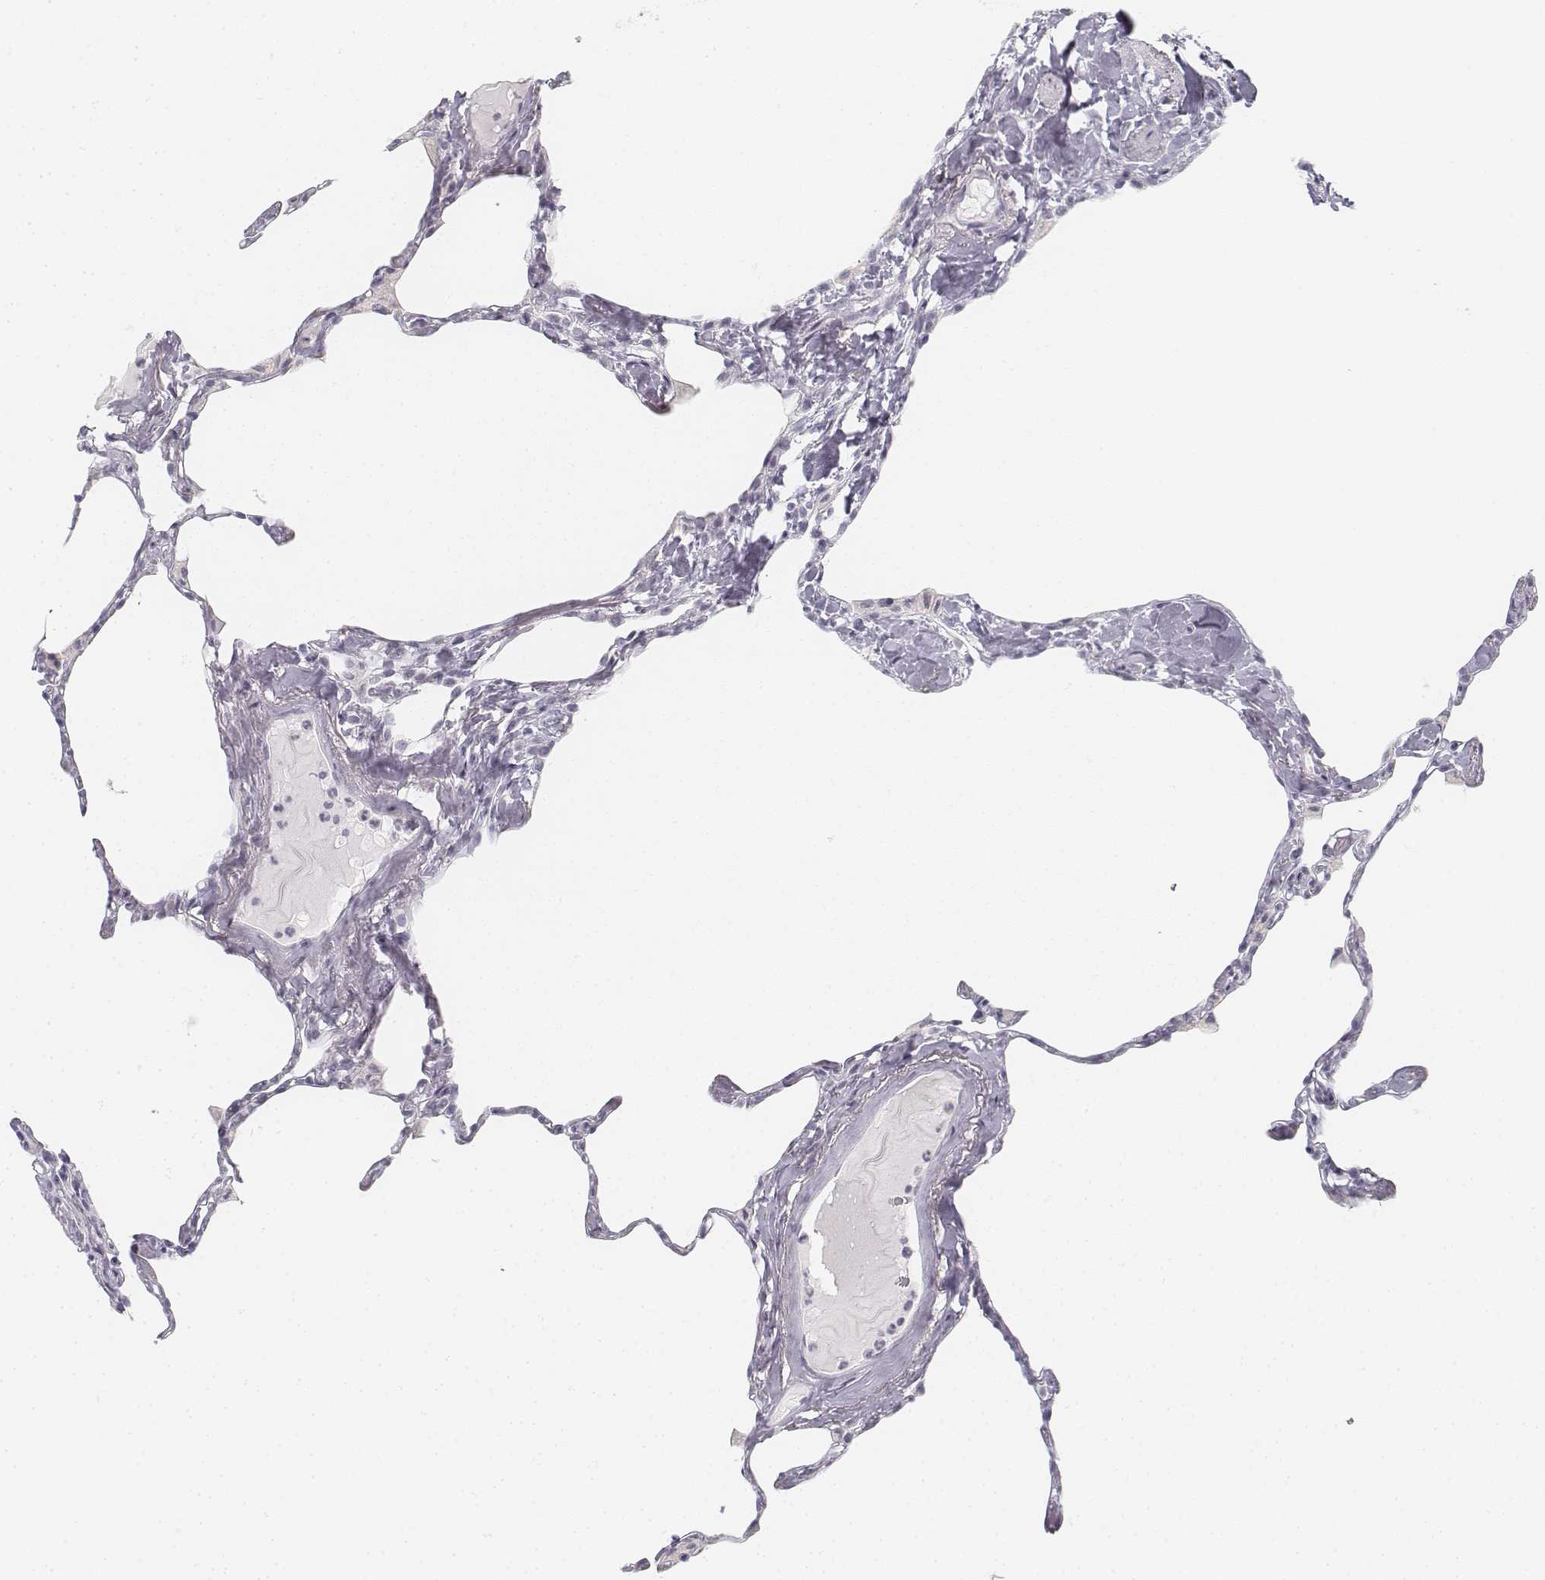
{"staining": {"intensity": "negative", "quantity": "none", "location": "none"}, "tissue": "lung", "cell_type": "Alveolar cells", "image_type": "normal", "snomed": [{"axis": "morphology", "description": "Normal tissue, NOS"}, {"axis": "topography", "description": "Lung"}], "caption": "Alveolar cells show no significant protein staining in unremarkable lung. (DAB (3,3'-diaminobenzidine) immunohistochemistry (IHC) with hematoxylin counter stain).", "gene": "KRT25", "patient": {"sex": "male", "age": 65}}